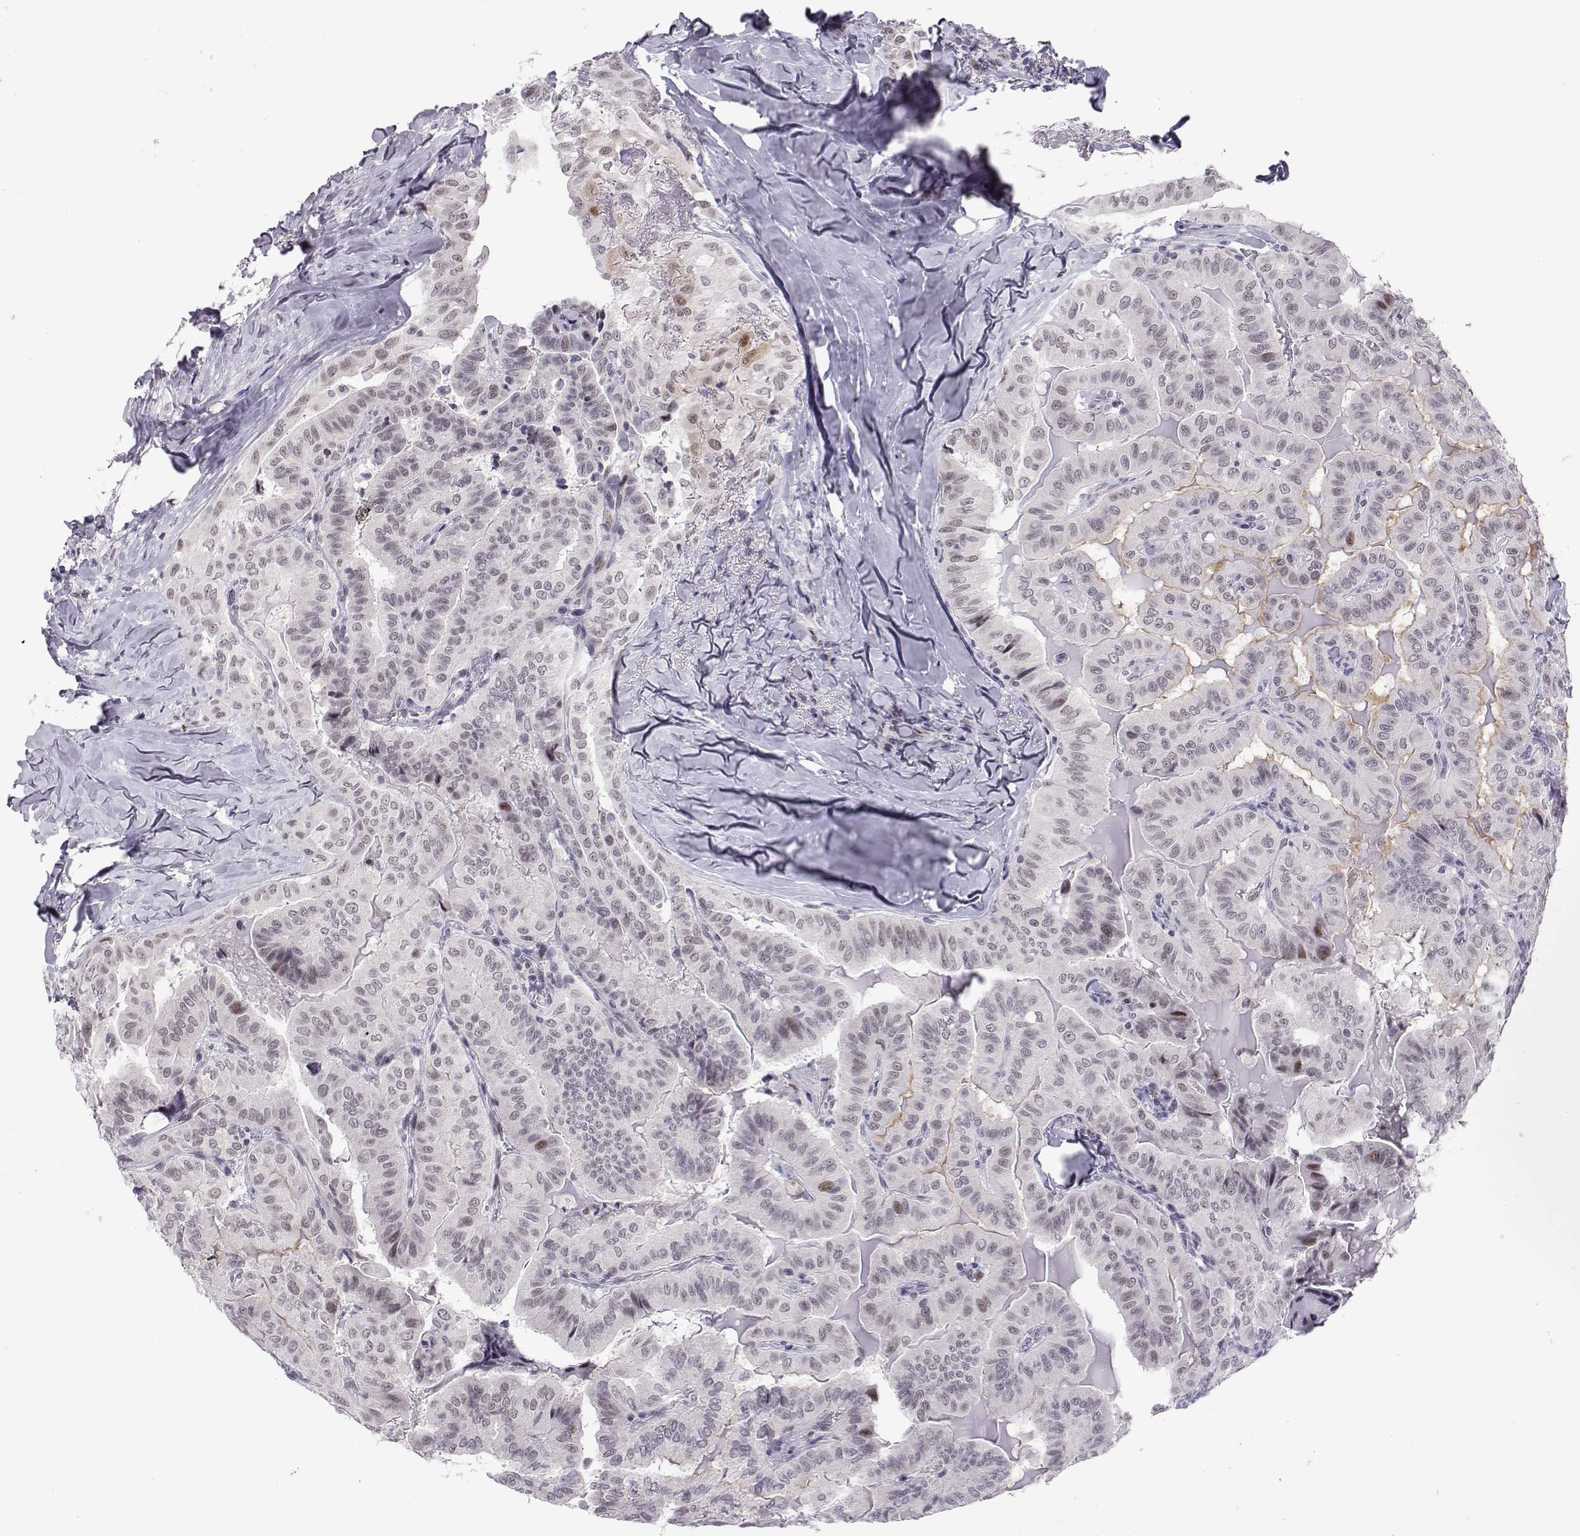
{"staining": {"intensity": "negative", "quantity": "none", "location": "none"}, "tissue": "thyroid cancer", "cell_type": "Tumor cells", "image_type": "cancer", "snomed": [{"axis": "morphology", "description": "Papillary adenocarcinoma, NOS"}, {"axis": "topography", "description": "Thyroid gland"}], "caption": "An immunohistochemistry micrograph of thyroid cancer (papillary adenocarcinoma) is shown. There is no staining in tumor cells of thyroid cancer (papillary adenocarcinoma).", "gene": "SIX6", "patient": {"sex": "female", "age": 68}}